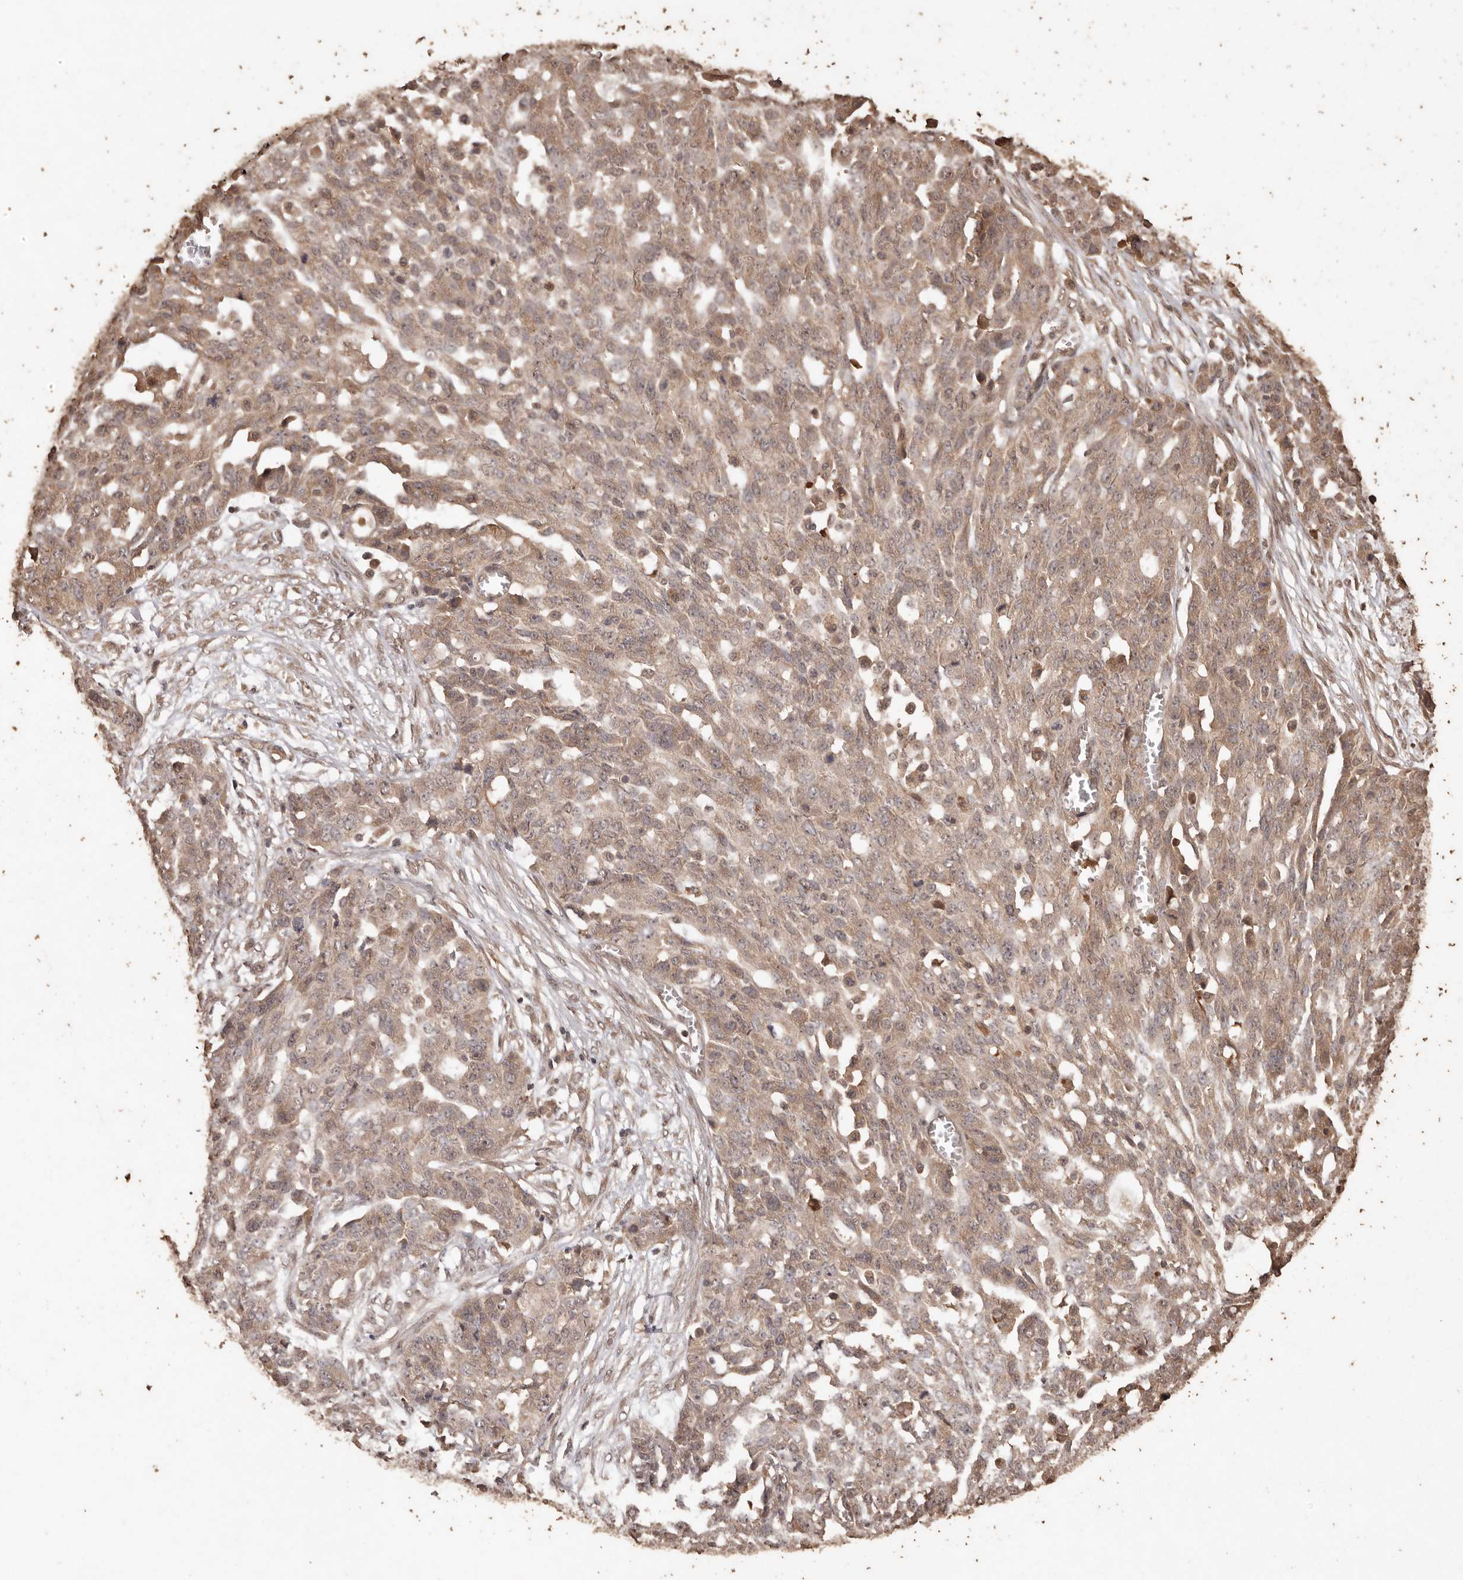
{"staining": {"intensity": "moderate", "quantity": ">75%", "location": "cytoplasmic/membranous"}, "tissue": "ovarian cancer", "cell_type": "Tumor cells", "image_type": "cancer", "snomed": [{"axis": "morphology", "description": "Cystadenocarcinoma, serous, NOS"}, {"axis": "topography", "description": "Soft tissue"}, {"axis": "topography", "description": "Ovary"}], "caption": "Immunohistochemical staining of ovarian cancer displays moderate cytoplasmic/membranous protein positivity in about >75% of tumor cells.", "gene": "PKDCC", "patient": {"sex": "female", "age": 57}}